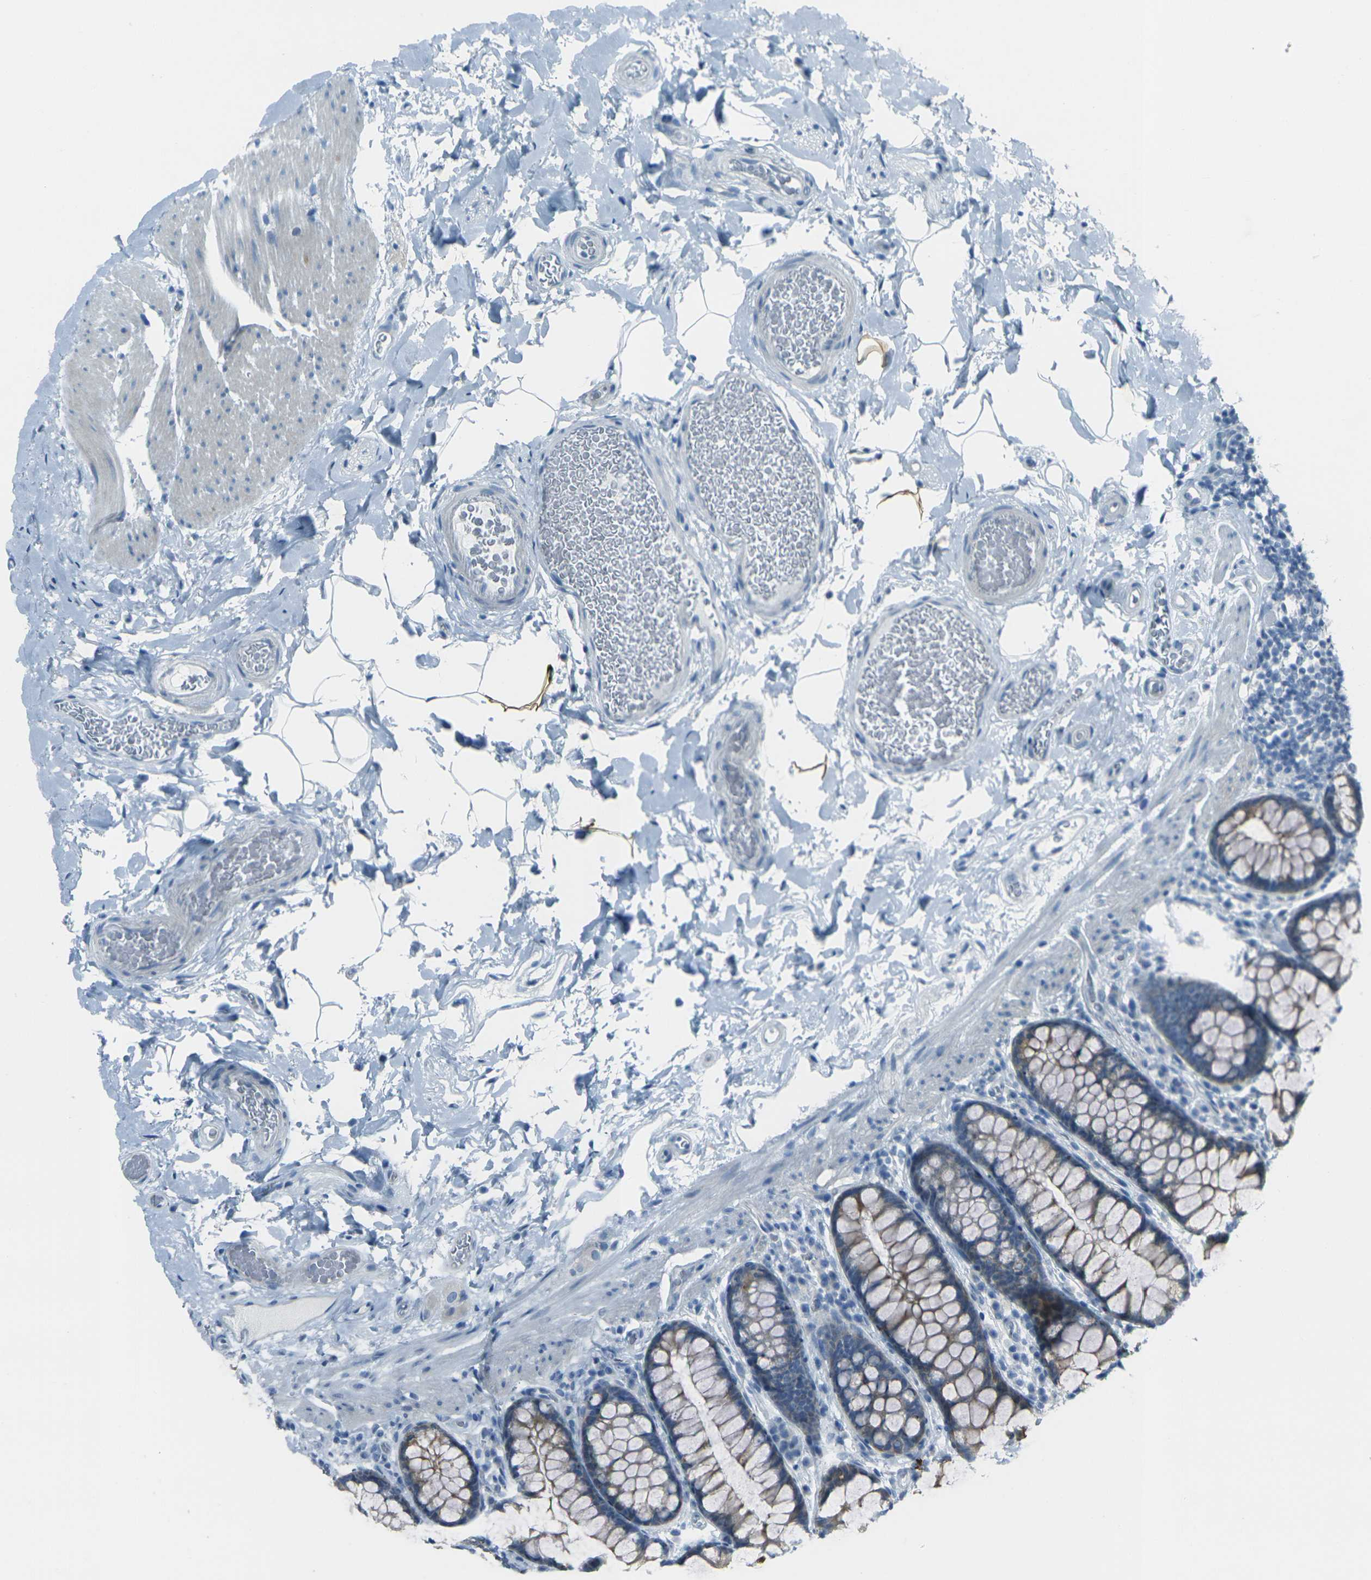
{"staining": {"intensity": "negative", "quantity": "none", "location": "none"}, "tissue": "colon", "cell_type": "Endothelial cells", "image_type": "normal", "snomed": [{"axis": "morphology", "description": "Normal tissue, NOS"}, {"axis": "topography", "description": "Colon"}], "caption": "The image reveals no staining of endothelial cells in unremarkable colon. (Brightfield microscopy of DAB immunohistochemistry (IHC) at high magnification).", "gene": "ANKRD46", "patient": {"sex": "female", "age": 80}}